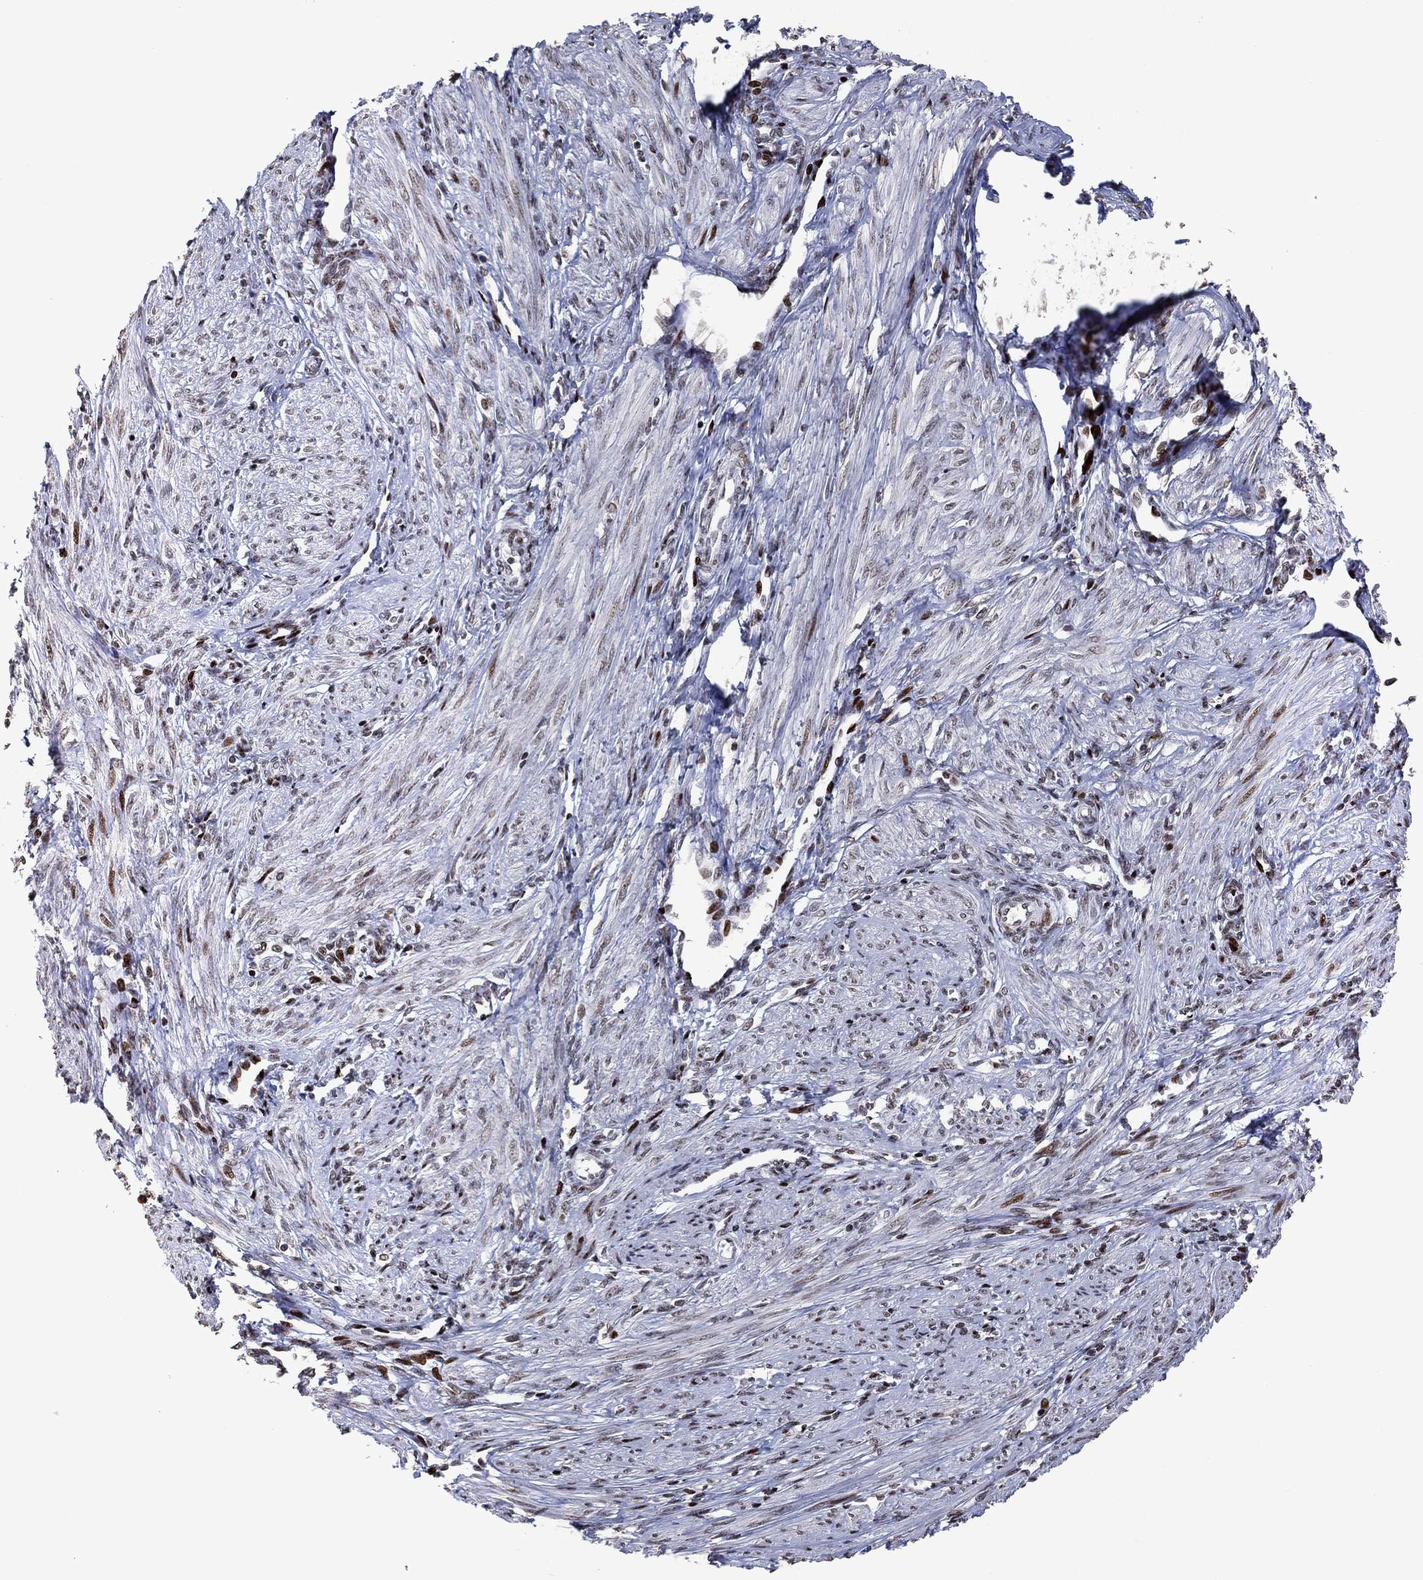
{"staining": {"intensity": "moderate", "quantity": "<25%", "location": "nuclear"}, "tissue": "endometrium", "cell_type": "Cells in endometrial stroma", "image_type": "normal", "snomed": [{"axis": "morphology", "description": "Normal tissue, NOS"}, {"axis": "topography", "description": "Endometrium"}], "caption": "Endometrium was stained to show a protein in brown. There is low levels of moderate nuclear expression in approximately <25% of cells in endometrial stroma. (brown staining indicates protein expression, while blue staining denotes nuclei).", "gene": "SRSF3", "patient": {"sex": "female", "age": 37}}